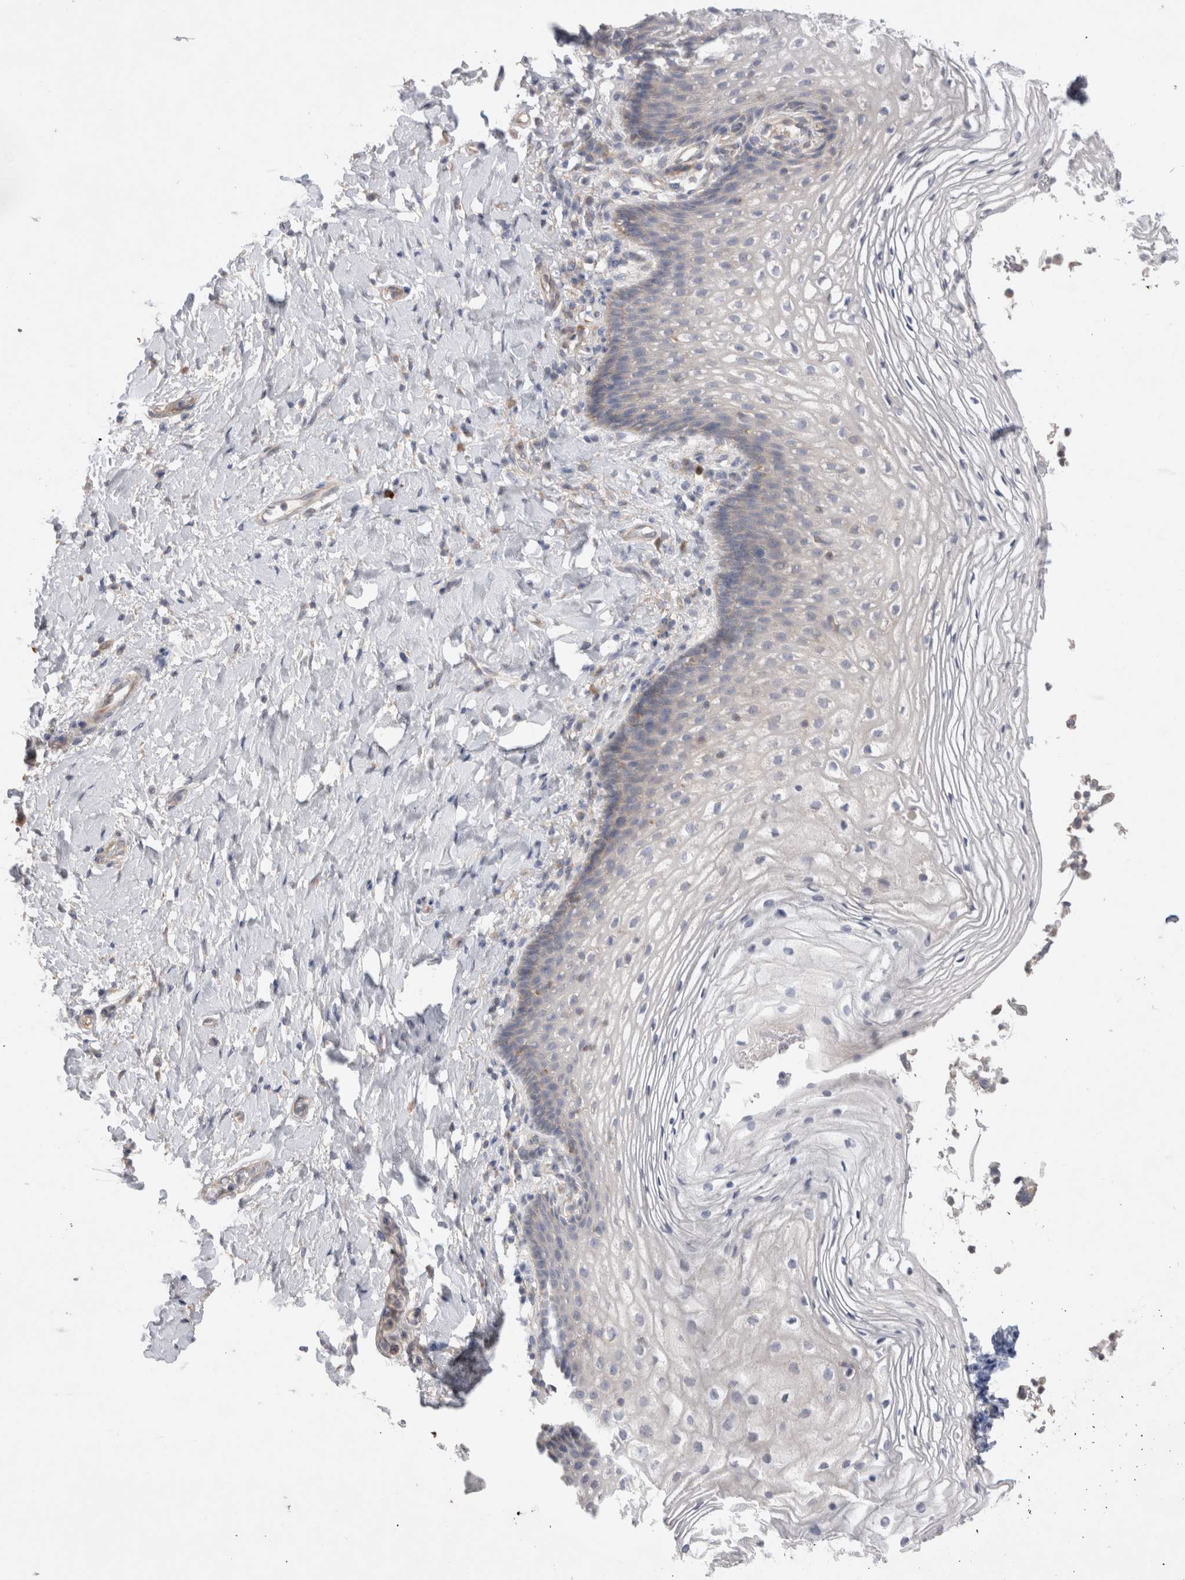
{"staining": {"intensity": "negative", "quantity": "none", "location": "none"}, "tissue": "vagina", "cell_type": "Squamous epithelial cells", "image_type": "normal", "snomed": [{"axis": "morphology", "description": "Normal tissue, NOS"}, {"axis": "topography", "description": "Vagina"}], "caption": "Protein analysis of normal vagina displays no significant positivity in squamous epithelial cells.", "gene": "TBC1D16", "patient": {"sex": "female", "age": 60}}